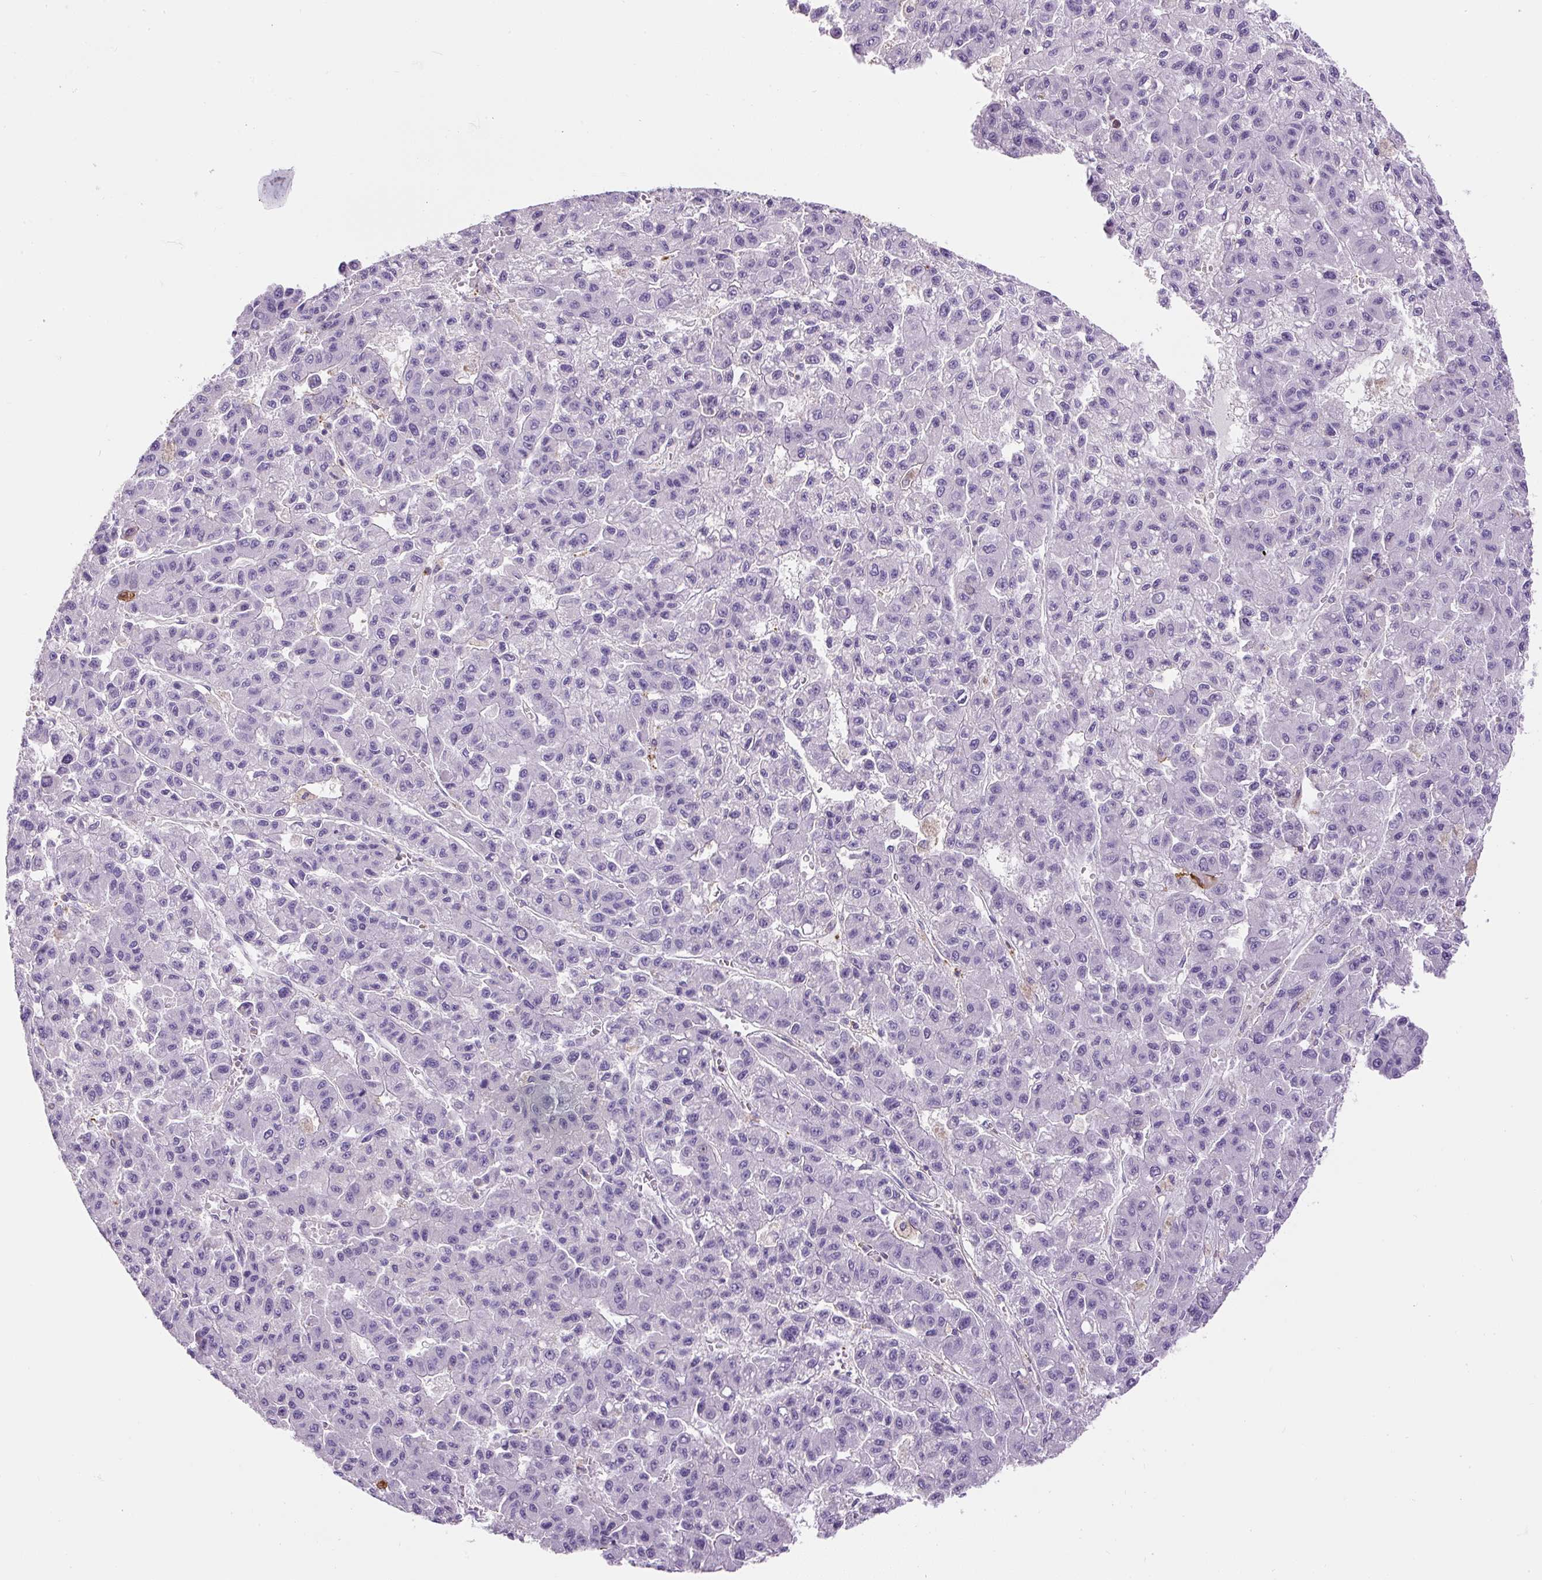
{"staining": {"intensity": "negative", "quantity": "none", "location": "none"}, "tissue": "liver cancer", "cell_type": "Tumor cells", "image_type": "cancer", "snomed": [{"axis": "morphology", "description": "Carcinoma, Hepatocellular, NOS"}, {"axis": "topography", "description": "Liver"}], "caption": "Immunohistochemical staining of human liver cancer (hepatocellular carcinoma) exhibits no significant positivity in tumor cells.", "gene": "B3GALT5", "patient": {"sex": "male", "age": 70}}